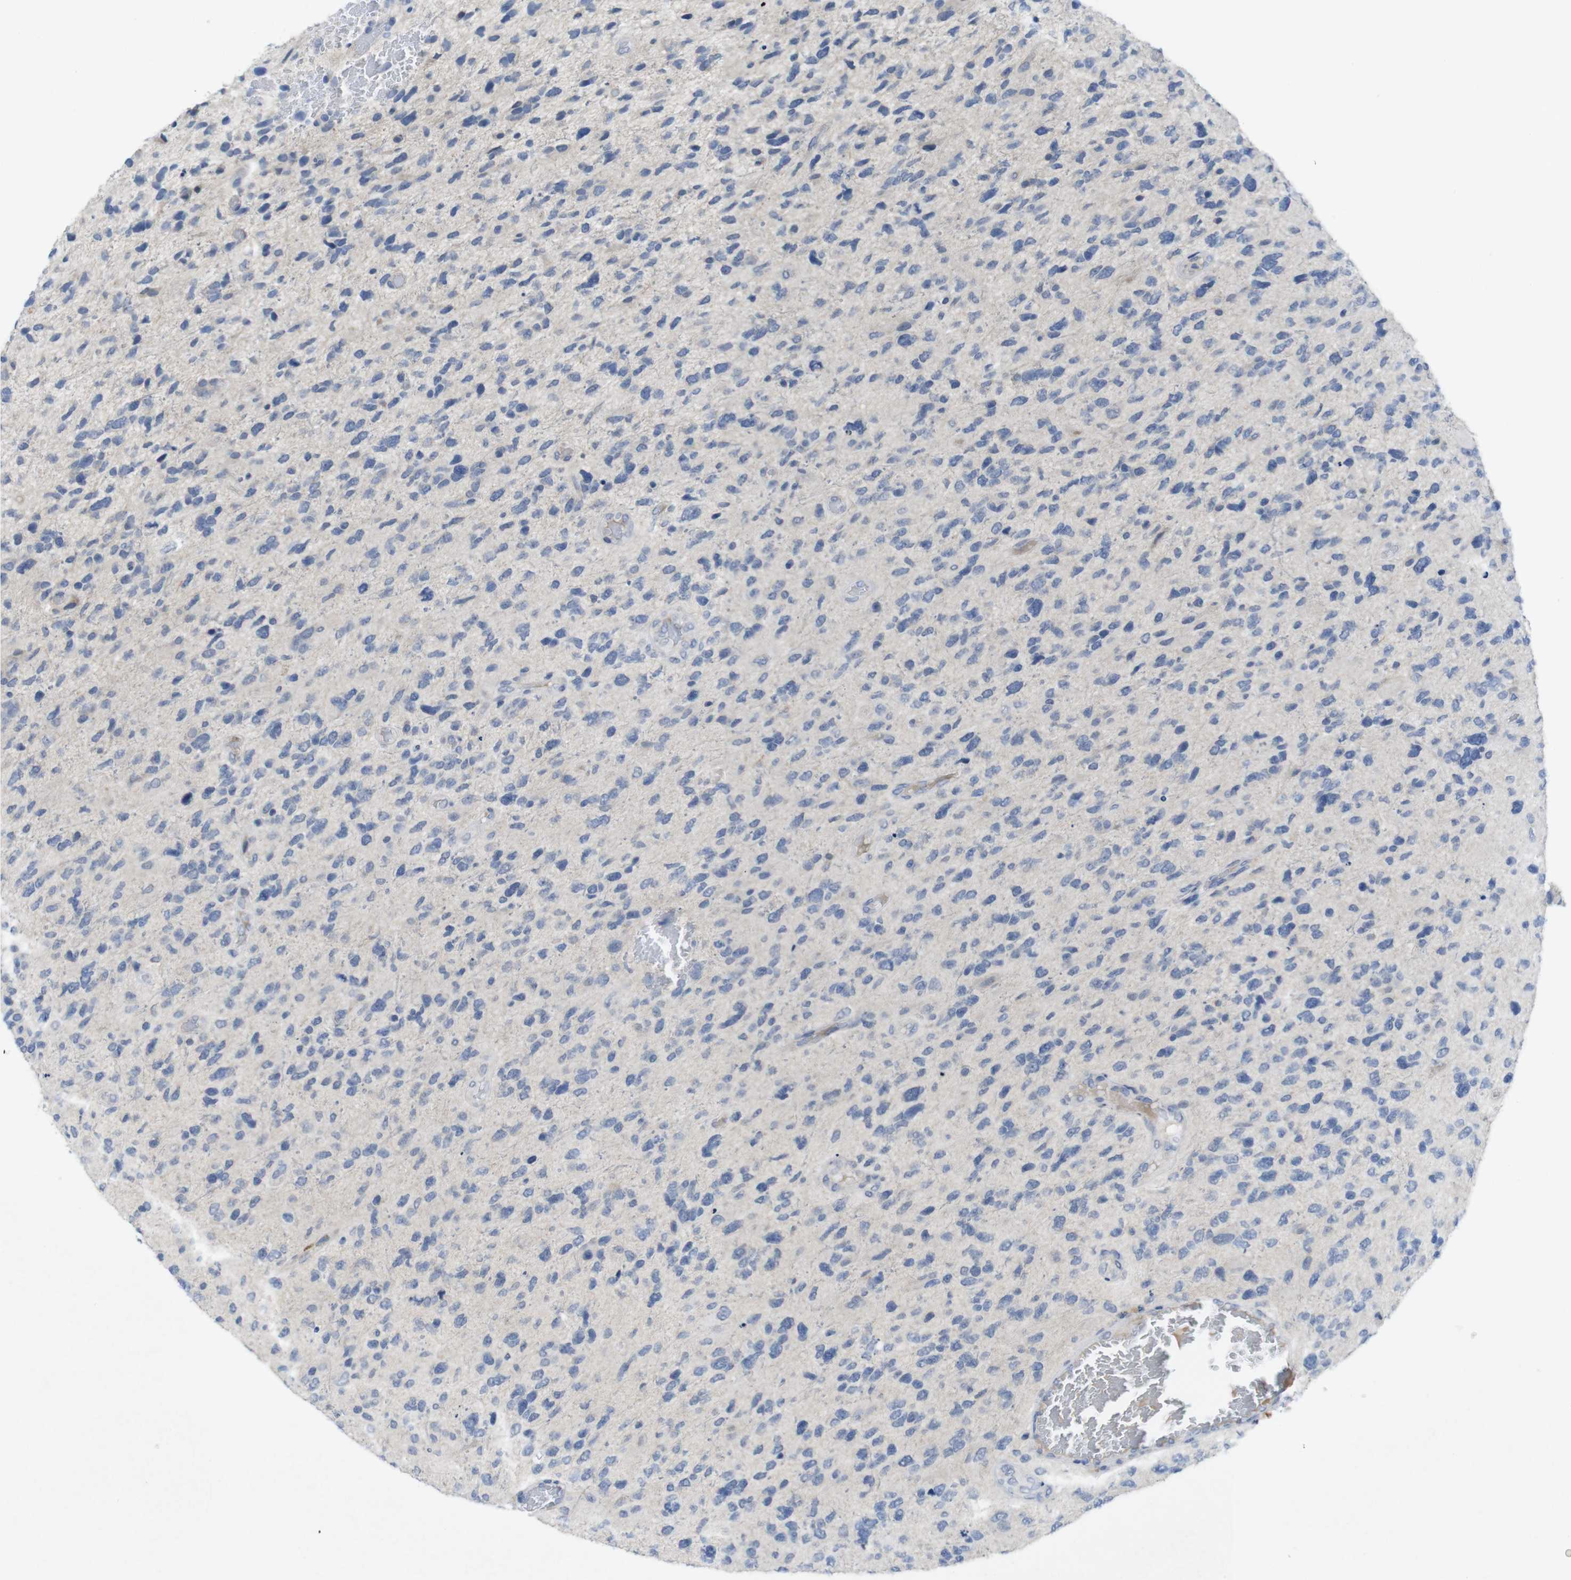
{"staining": {"intensity": "weak", "quantity": "<25%", "location": "cytoplasmic/membranous"}, "tissue": "glioma", "cell_type": "Tumor cells", "image_type": "cancer", "snomed": [{"axis": "morphology", "description": "Glioma, malignant, High grade"}, {"axis": "topography", "description": "Brain"}], "caption": "DAB immunohistochemical staining of human malignant high-grade glioma demonstrates no significant positivity in tumor cells.", "gene": "SLAMF7", "patient": {"sex": "female", "age": 58}}